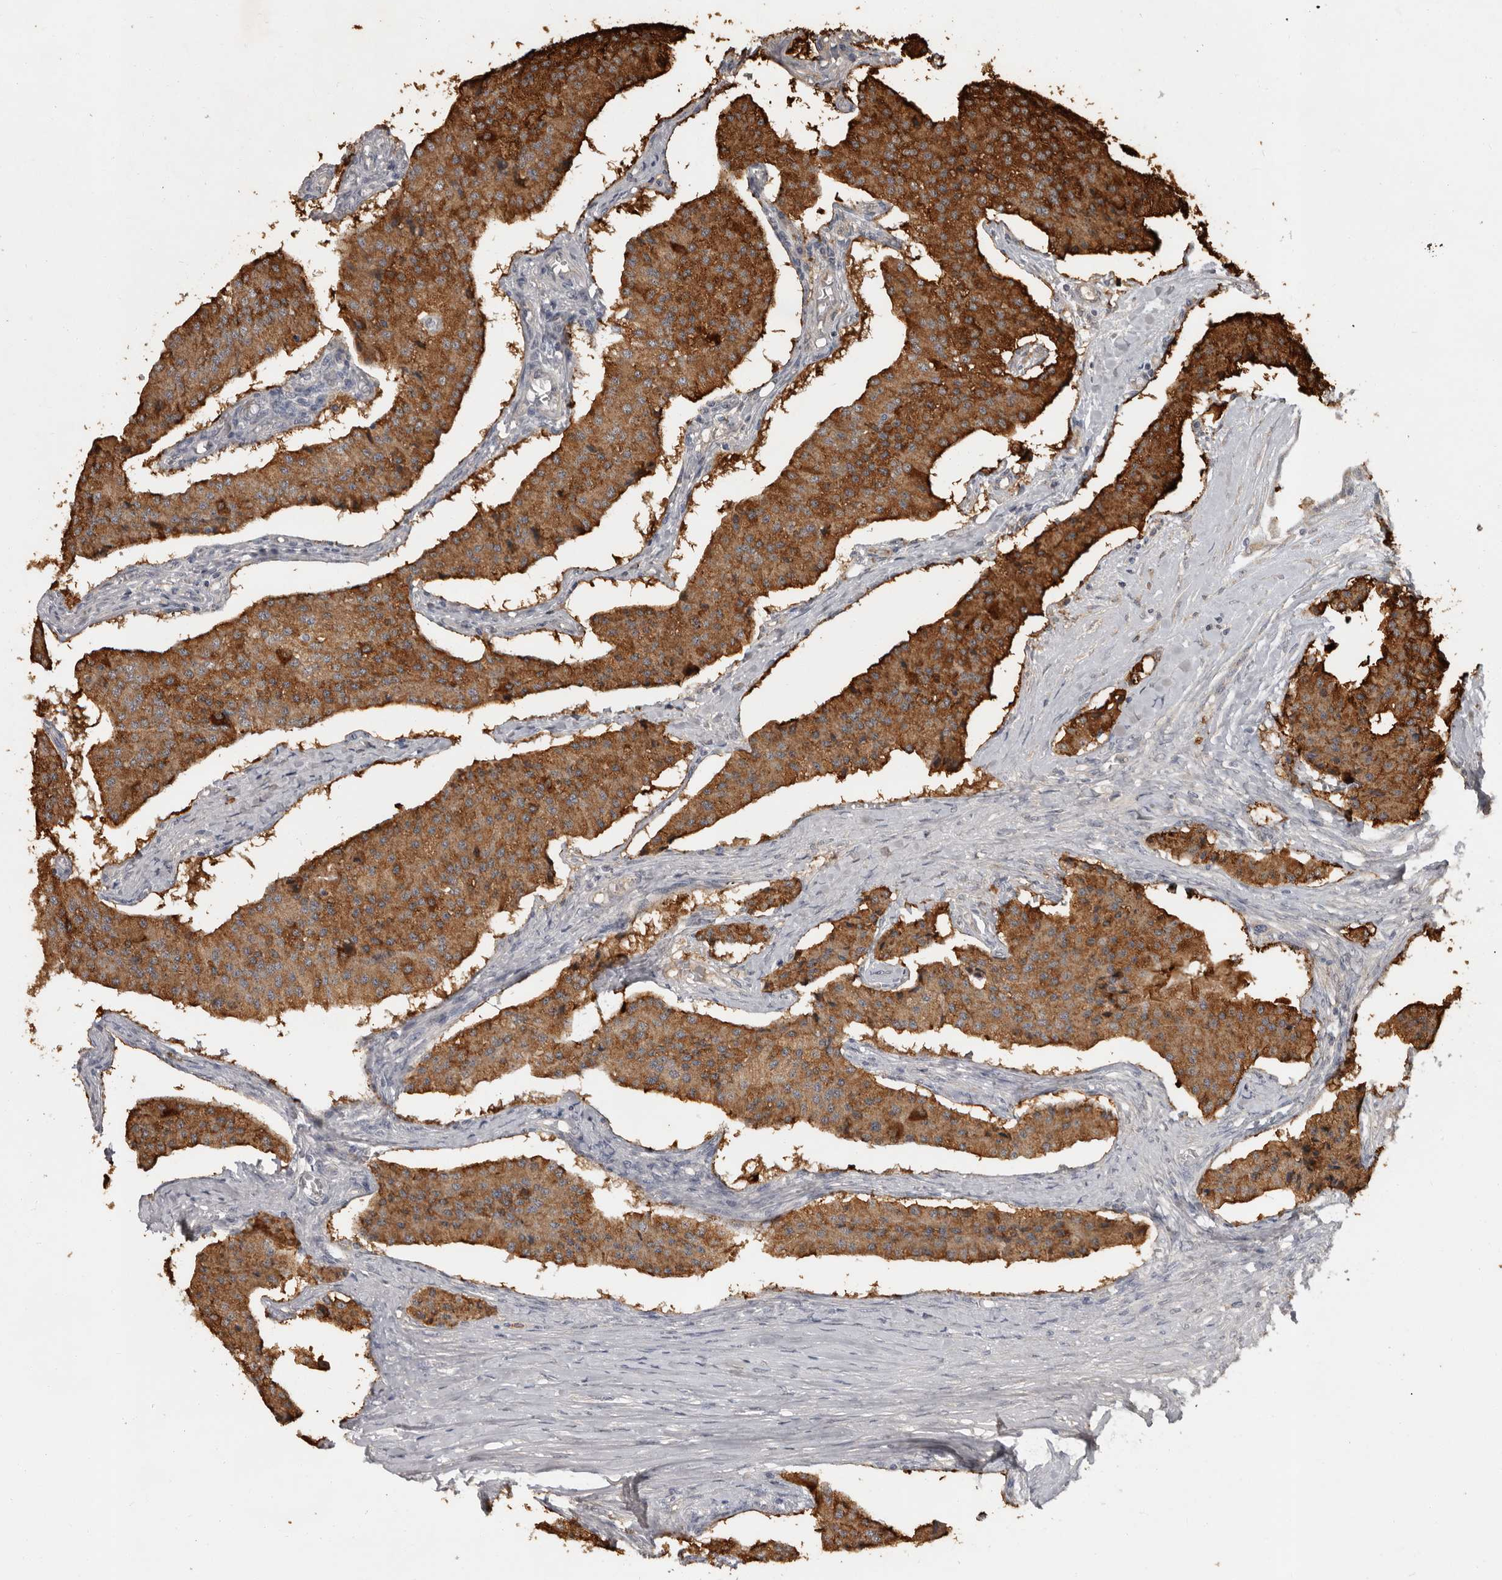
{"staining": {"intensity": "strong", "quantity": "25%-75%", "location": "cytoplasmic/membranous"}, "tissue": "carcinoid", "cell_type": "Tumor cells", "image_type": "cancer", "snomed": [{"axis": "morphology", "description": "Carcinoid, malignant, NOS"}, {"axis": "topography", "description": "Colon"}], "caption": "High-power microscopy captured an immunohistochemistry (IHC) image of carcinoid, revealing strong cytoplasmic/membranous expression in approximately 25%-75% of tumor cells.", "gene": "MTF1", "patient": {"sex": "female", "age": 52}}